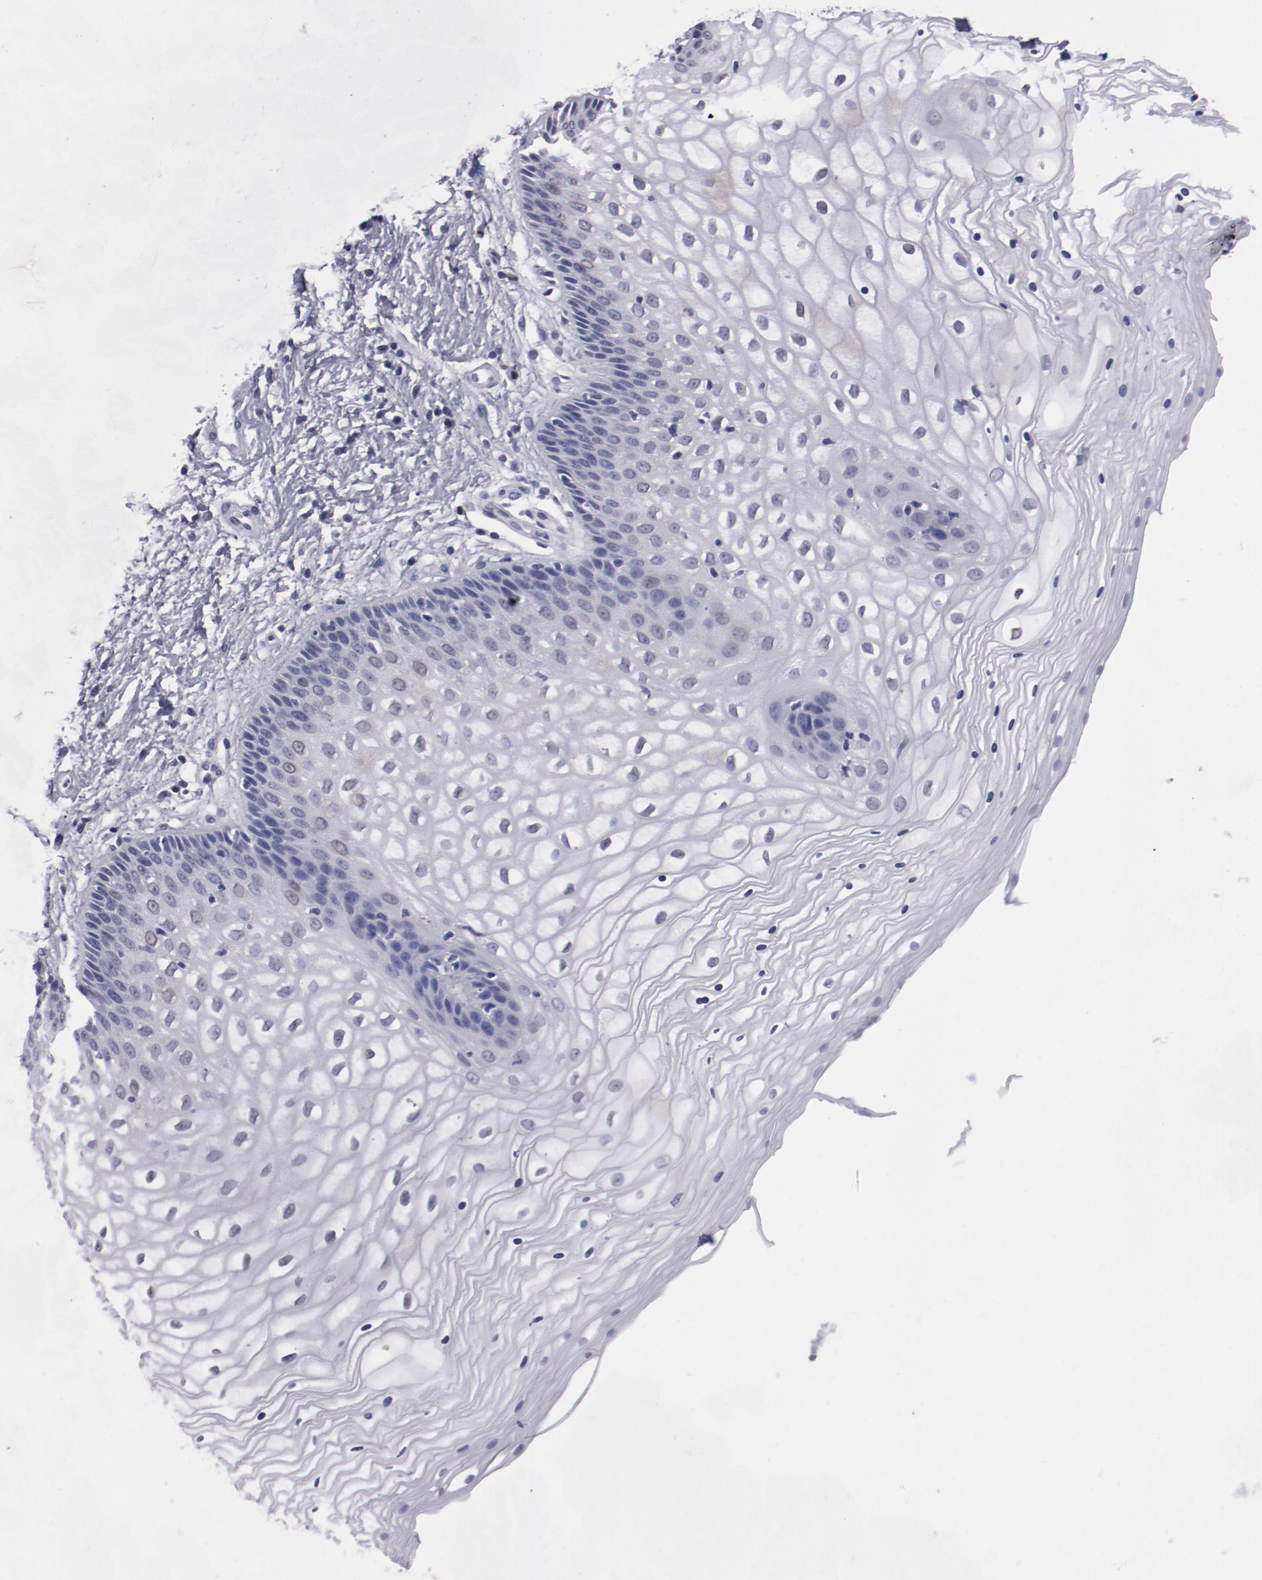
{"staining": {"intensity": "negative", "quantity": "none", "location": "none"}, "tissue": "vagina", "cell_type": "Squamous epithelial cells", "image_type": "normal", "snomed": [{"axis": "morphology", "description": "Normal tissue, NOS"}, {"axis": "topography", "description": "Vagina"}], "caption": "A micrograph of human vagina is negative for staining in squamous epithelial cells. Nuclei are stained in blue.", "gene": "IRF4", "patient": {"sex": "female", "age": 34}}